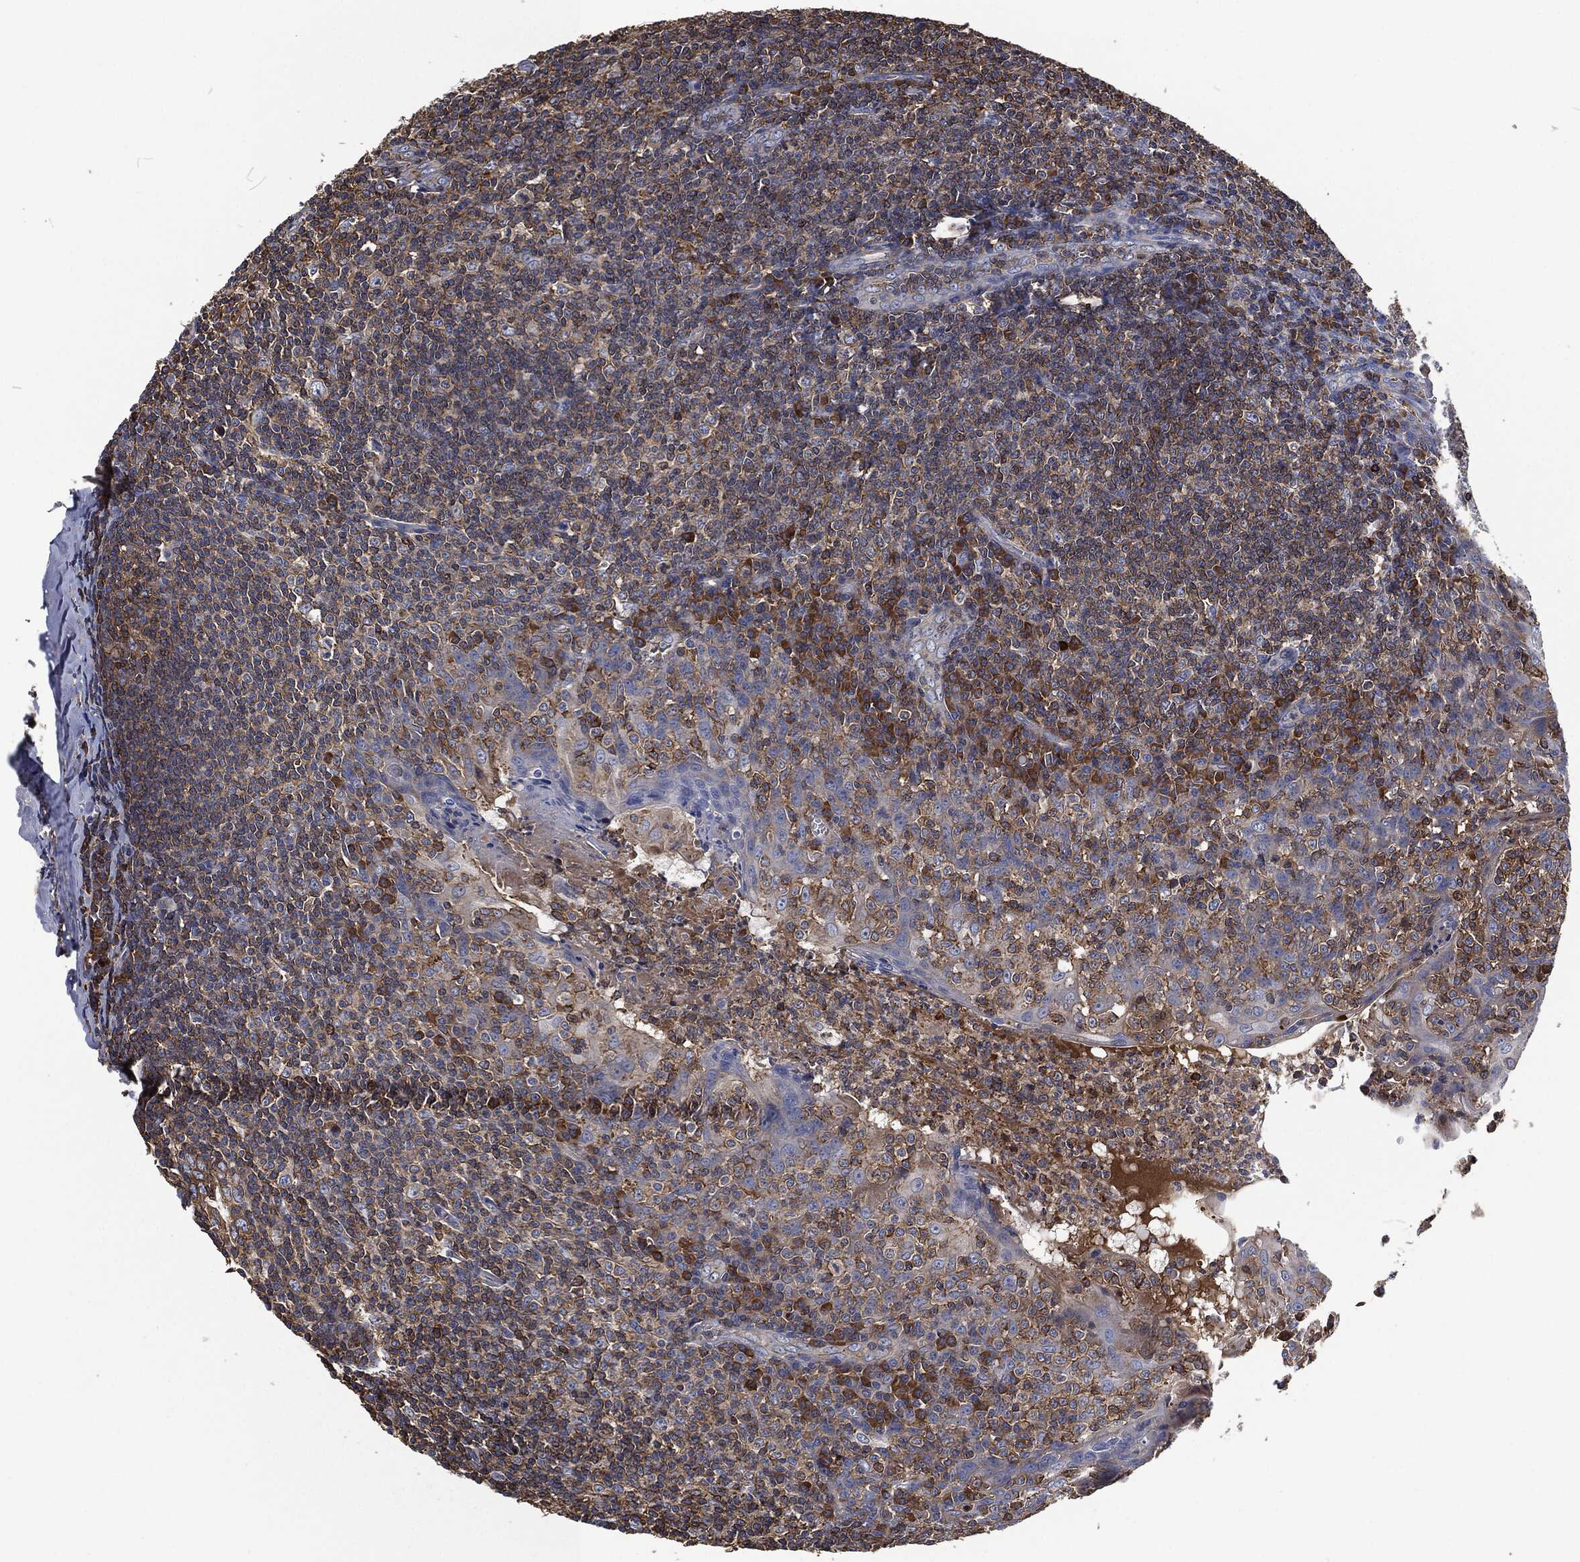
{"staining": {"intensity": "strong", "quantity": ">75%", "location": "cytoplasmic/membranous"}, "tissue": "tonsil", "cell_type": "Germinal center cells", "image_type": "normal", "snomed": [{"axis": "morphology", "description": "Normal tissue, NOS"}, {"axis": "topography", "description": "Tonsil"}], "caption": "Benign tonsil shows strong cytoplasmic/membranous staining in approximately >75% of germinal center cells, visualized by immunohistochemistry. The protein of interest is stained brown, and the nuclei are stained in blue (DAB IHC with brightfield microscopy, high magnification).", "gene": "LGALS9", "patient": {"sex": "male", "age": 20}}